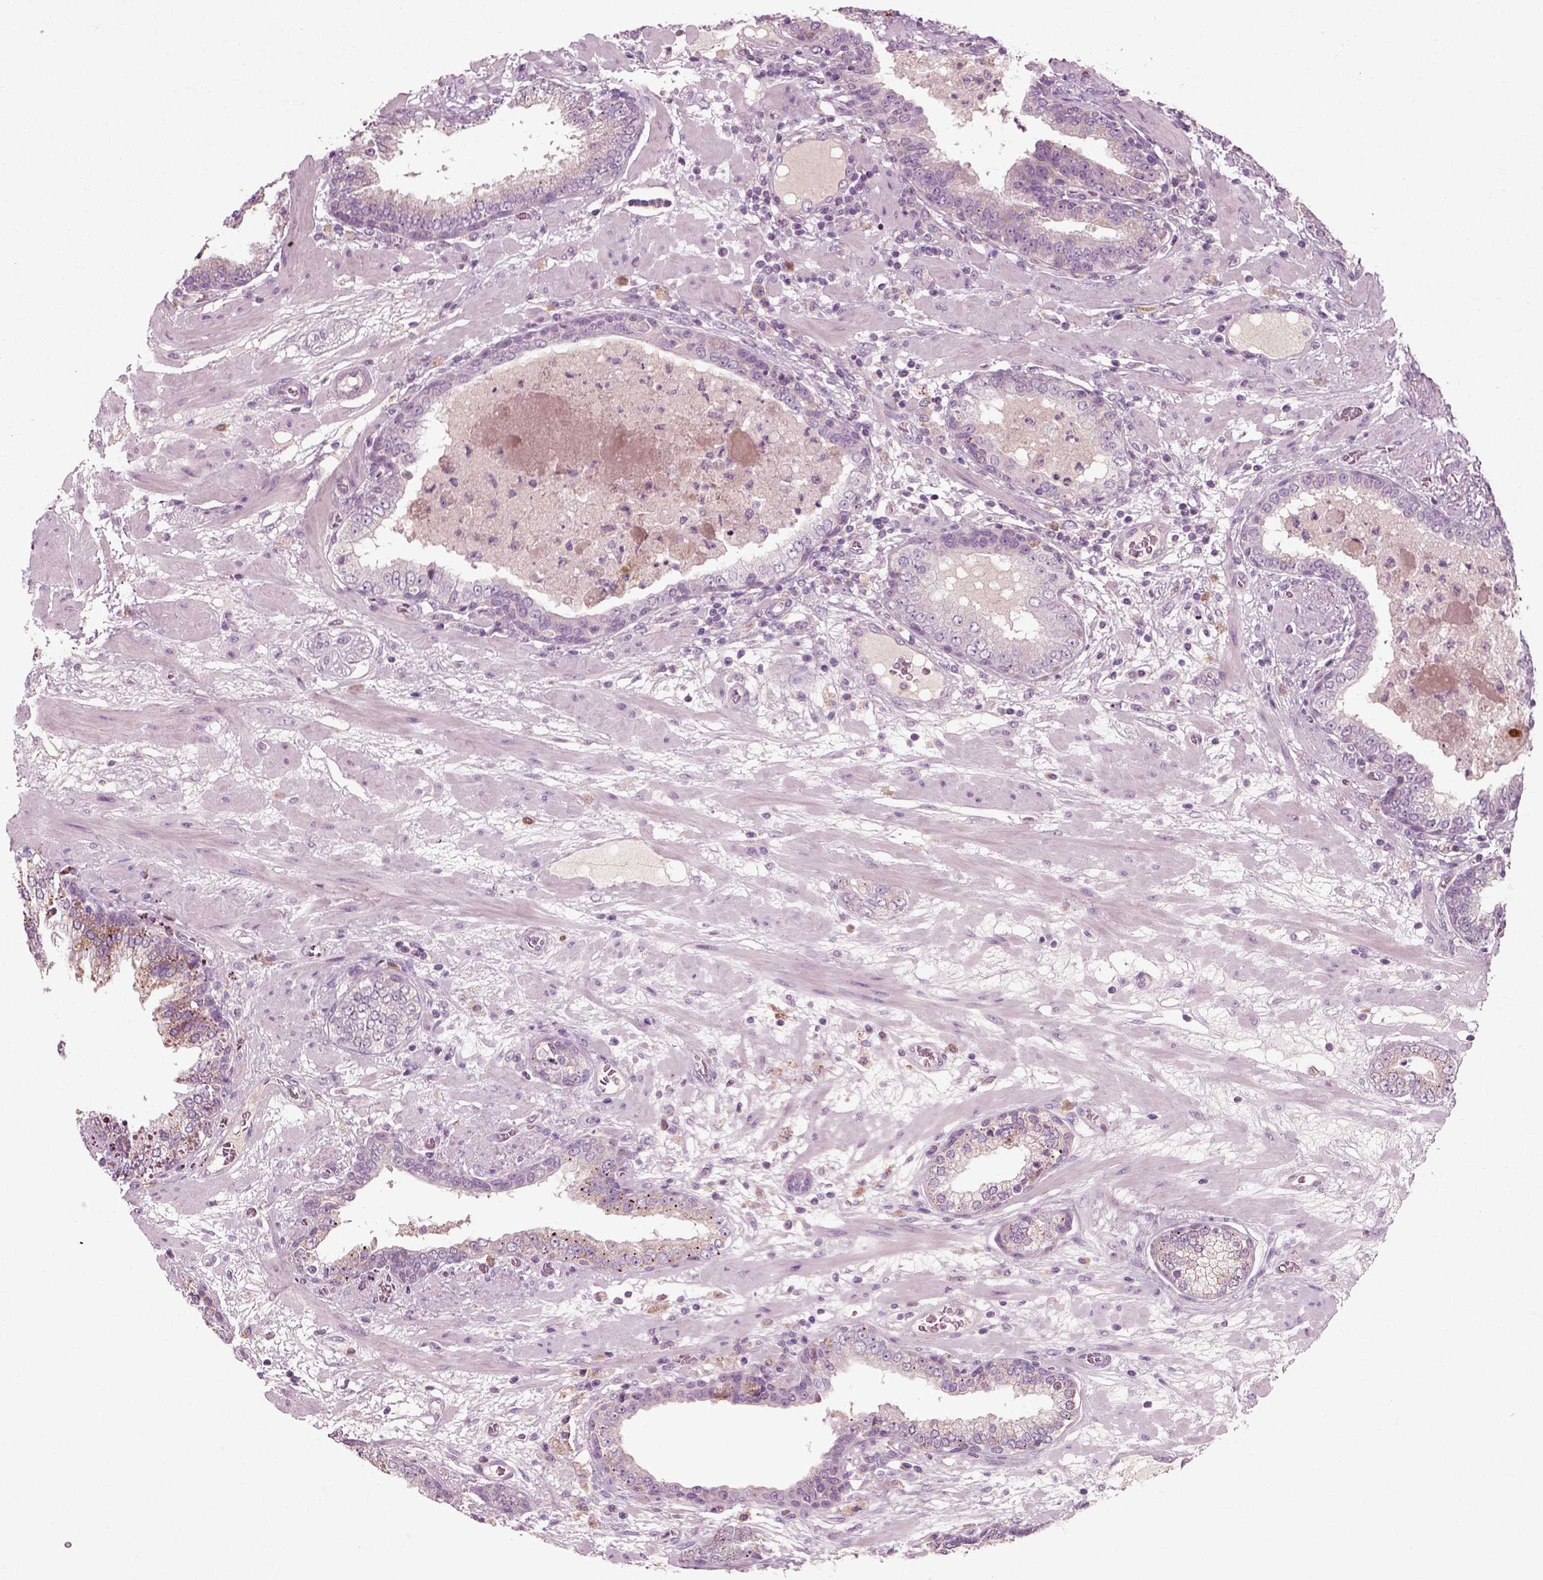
{"staining": {"intensity": "weak", "quantity": "25%-75%", "location": "cytoplasmic/membranous"}, "tissue": "prostate cancer", "cell_type": "Tumor cells", "image_type": "cancer", "snomed": [{"axis": "morphology", "description": "Adenocarcinoma, Low grade"}, {"axis": "topography", "description": "Prostate"}], "caption": "Low-grade adenocarcinoma (prostate) stained with DAB immunohistochemistry exhibits low levels of weak cytoplasmic/membranous staining in about 25%-75% of tumor cells. (Brightfield microscopy of DAB IHC at high magnification).", "gene": "RND2", "patient": {"sex": "male", "age": 60}}